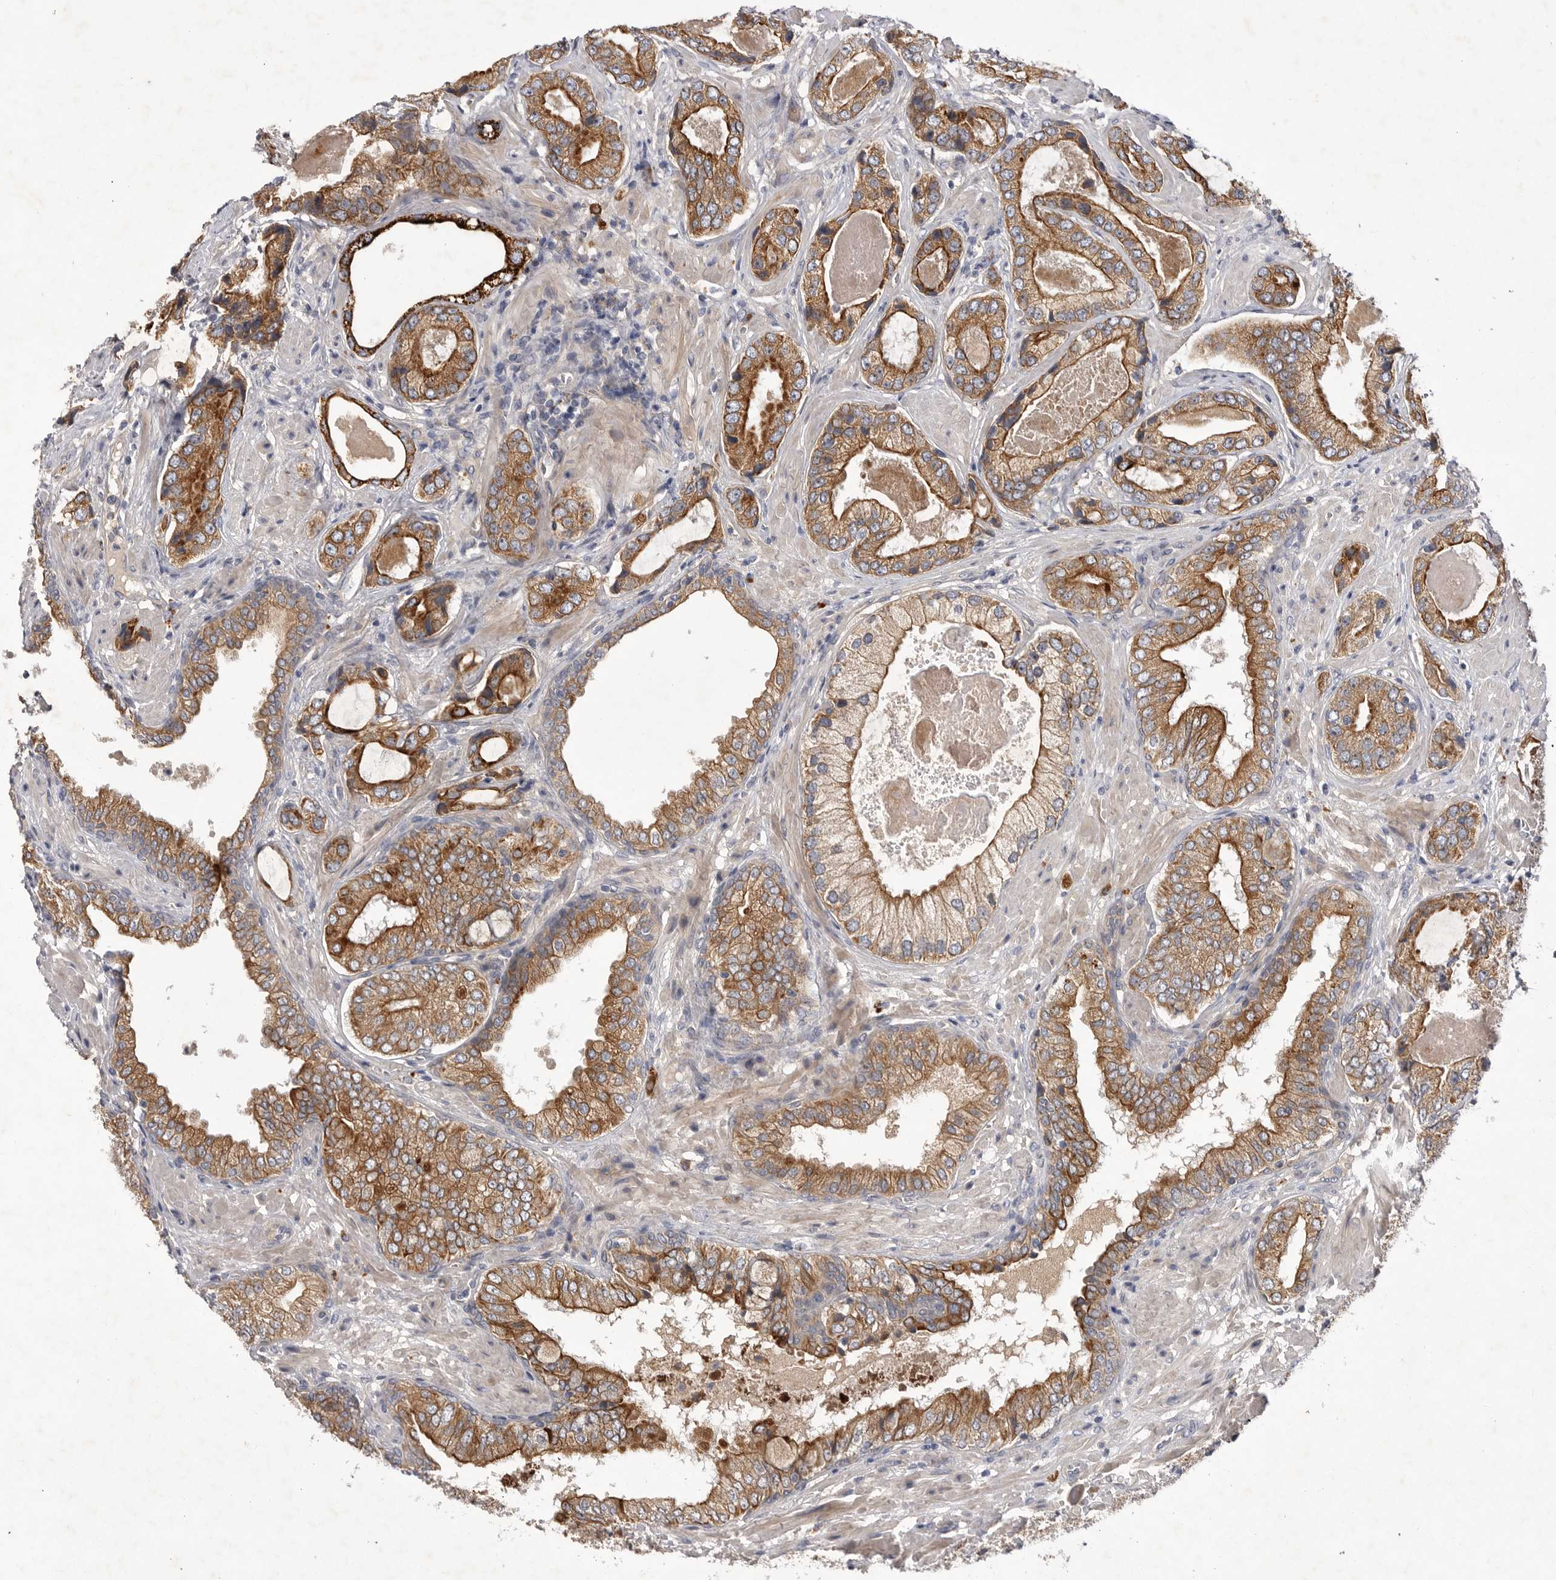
{"staining": {"intensity": "strong", "quantity": ">75%", "location": "cytoplasmic/membranous"}, "tissue": "prostate cancer", "cell_type": "Tumor cells", "image_type": "cancer", "snomed": [{"axis": "morphology", "description": "Normal tissue, NOS"}, {"axis": "morphology", "description": "Adenocarcinoma, High grade"}, {"axis": "topography", "description": "Prostate"}, {"axis": "topography", "description": "Peripheral nerve tissue"}], "caption": "IHC staining of prostate cancer, which reveals high levels of strong cytoplasmic/membranous staining in approximately >75% of tumor cells indicating strong cytoplasmic/membranous protein positivity. The staining was performed using DAB (3,3'-diaminobenzidine) (brown) for protein detection and nuclei were counterstained in hematoxylin (blue).", "gene": "DHDDS", "patient": {"sex": "male", "age": 59}}